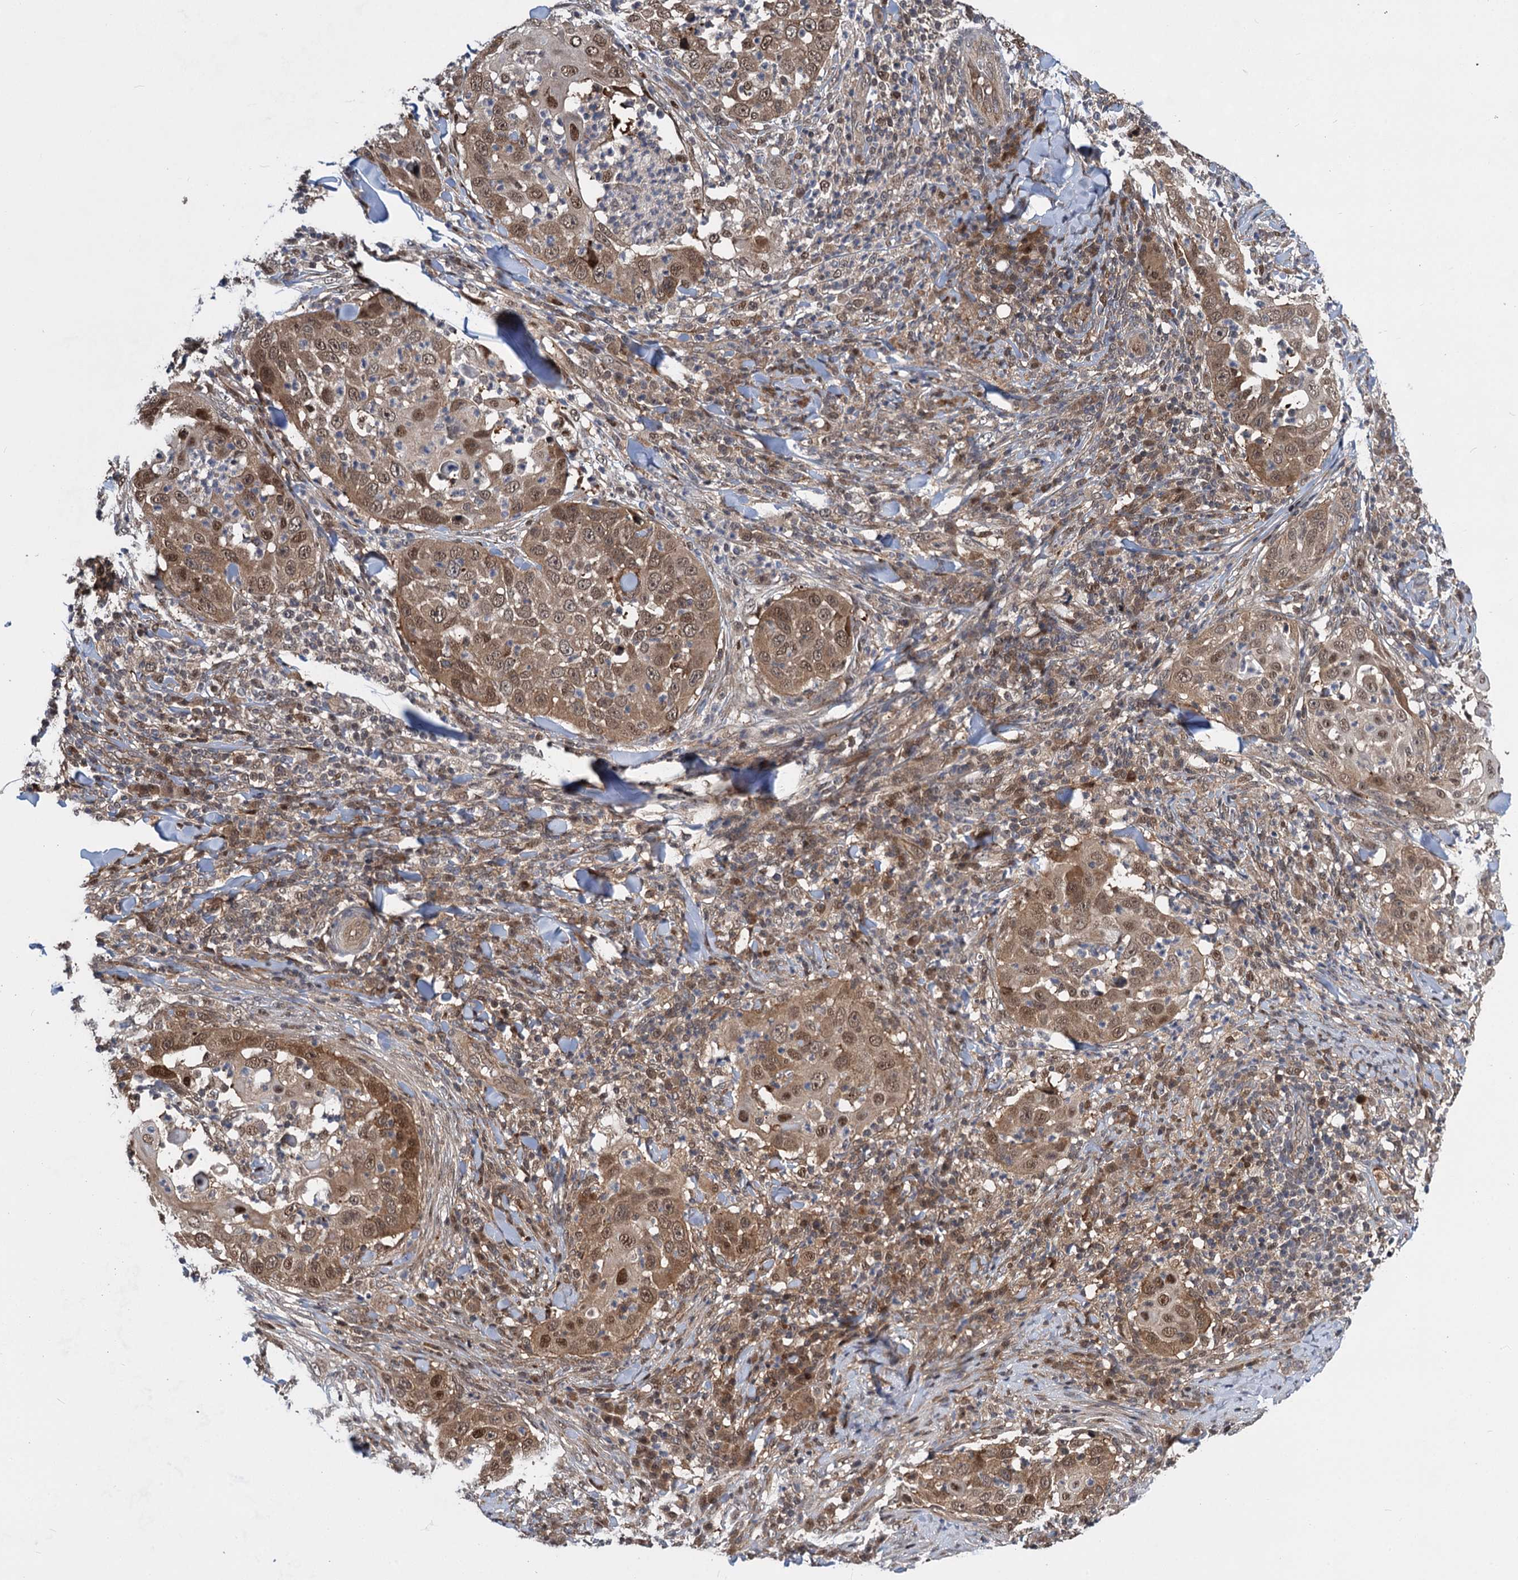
{"staining": {"intensity": "moderate", "quantity": ">75%", "location": "cytoplasmic/membranous,nuclear"}, "tissue": "skin cancer", "cell_type": "Tumor cells", "image_type": "cancer", "snomed": [{"axis": "morphology", "description": "Squamous cell carcinoma, NOS"}, {"axis": "topography", "description": "Skin"}], "caption": "Skin cancer stained with a brown dye demonstrates moderate cytoplasmic/membranous and nuclear positive positivity in about >75% of tumor cells.", "gene": "GPBP1", "patient": {"sex": "female", "age": 44}}